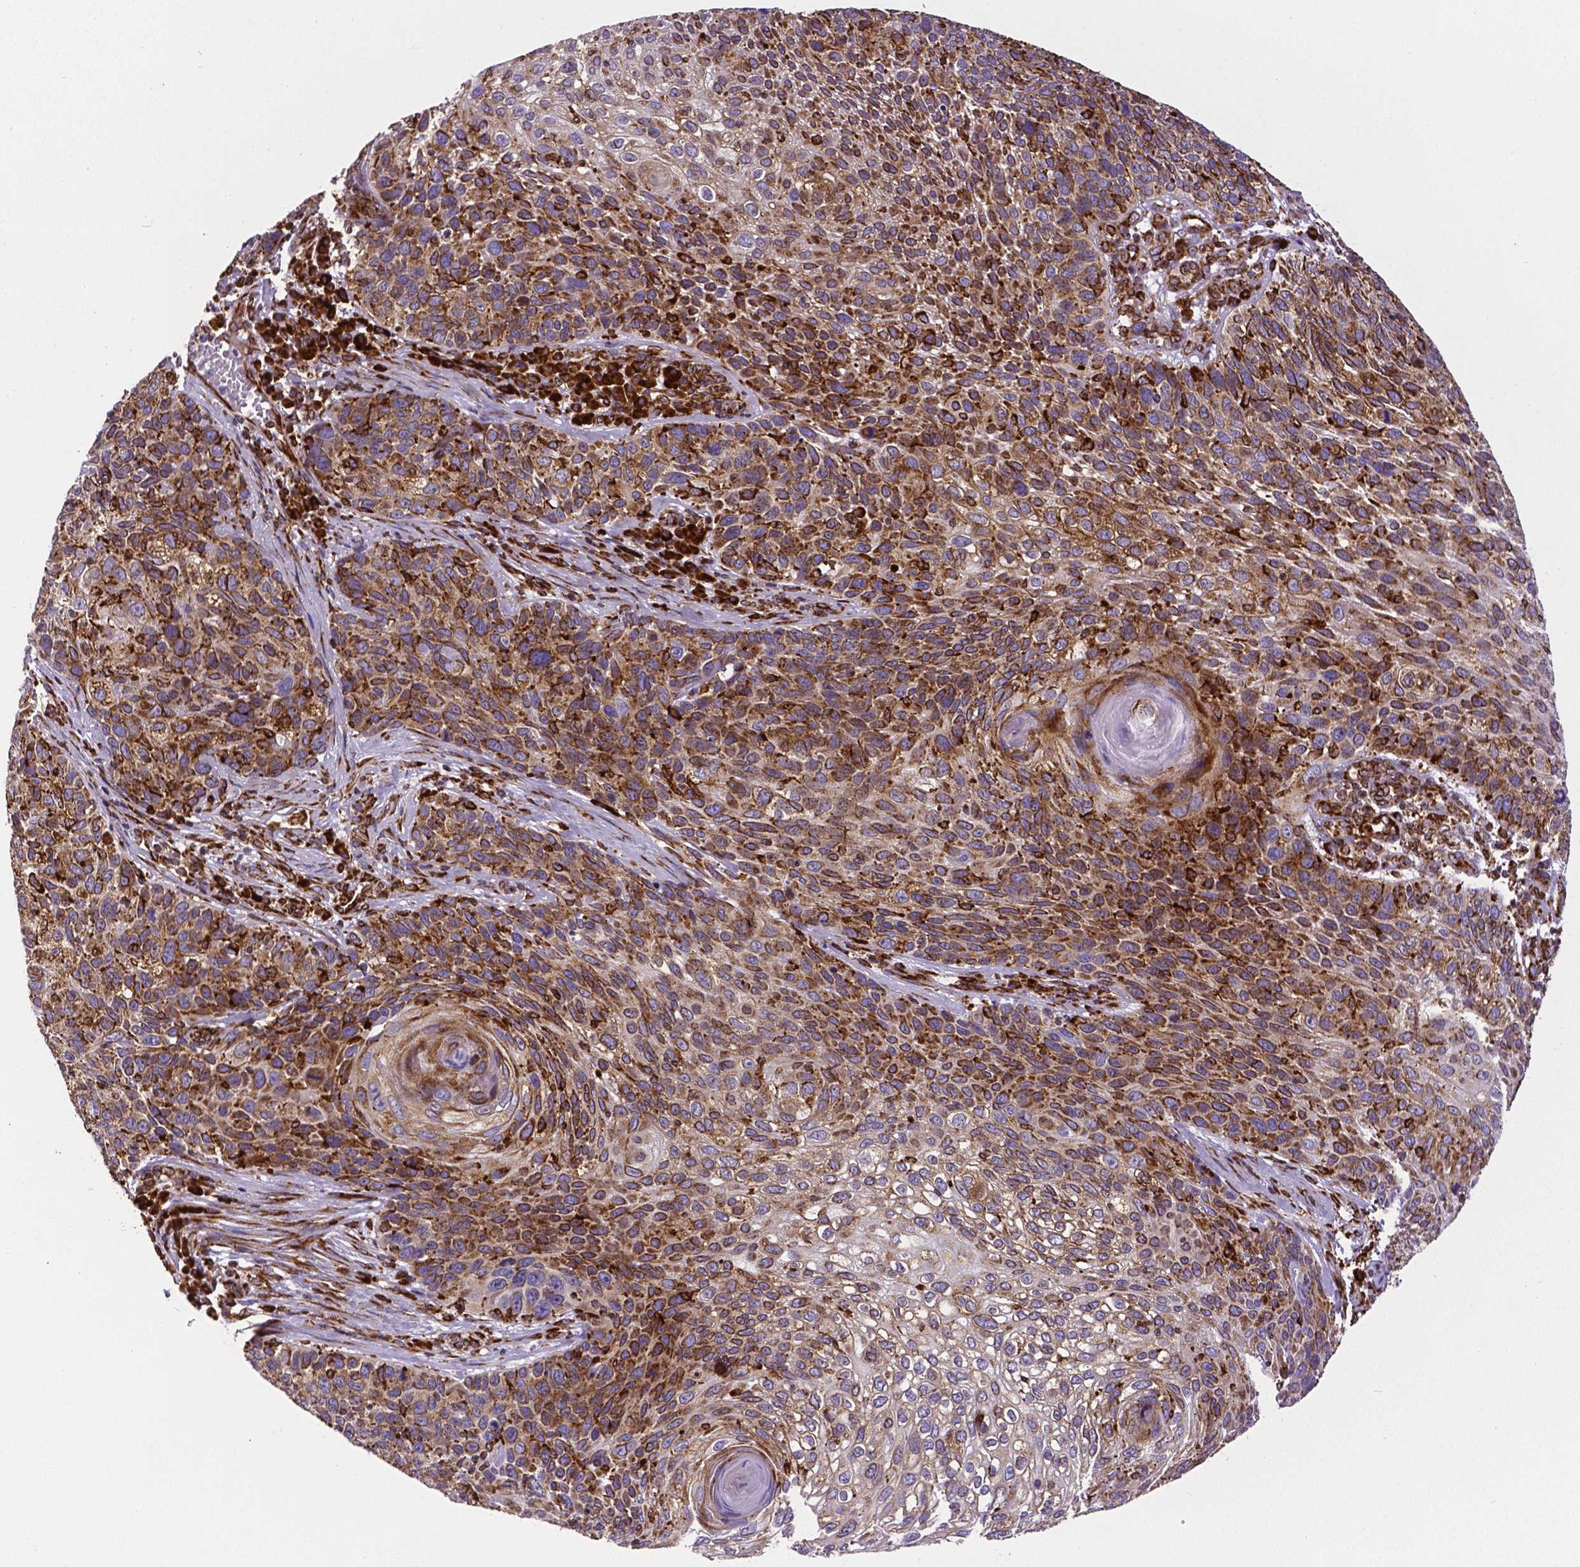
{"staining": {"intensity": "strong", "quantity": ">75%", "location": "cytoplasmic/membranous"}, "tissue": "skin cancer", "cell_type": "Tumor cells", "image_type": "cancer", "snomed": [{"axis": "morphology", "description": "Squamous cell carcinoma, NOS"}, {"axis": "topography", "description": "Skin"}], "caption": "Skin cancer (squamous cell carcinoma) tissue exhibits strong cytoplasmic/membranous staining in approximately >75% of tumor cells", "gene": "MTDH", "patient": {"sex": "male", "age": 92}}